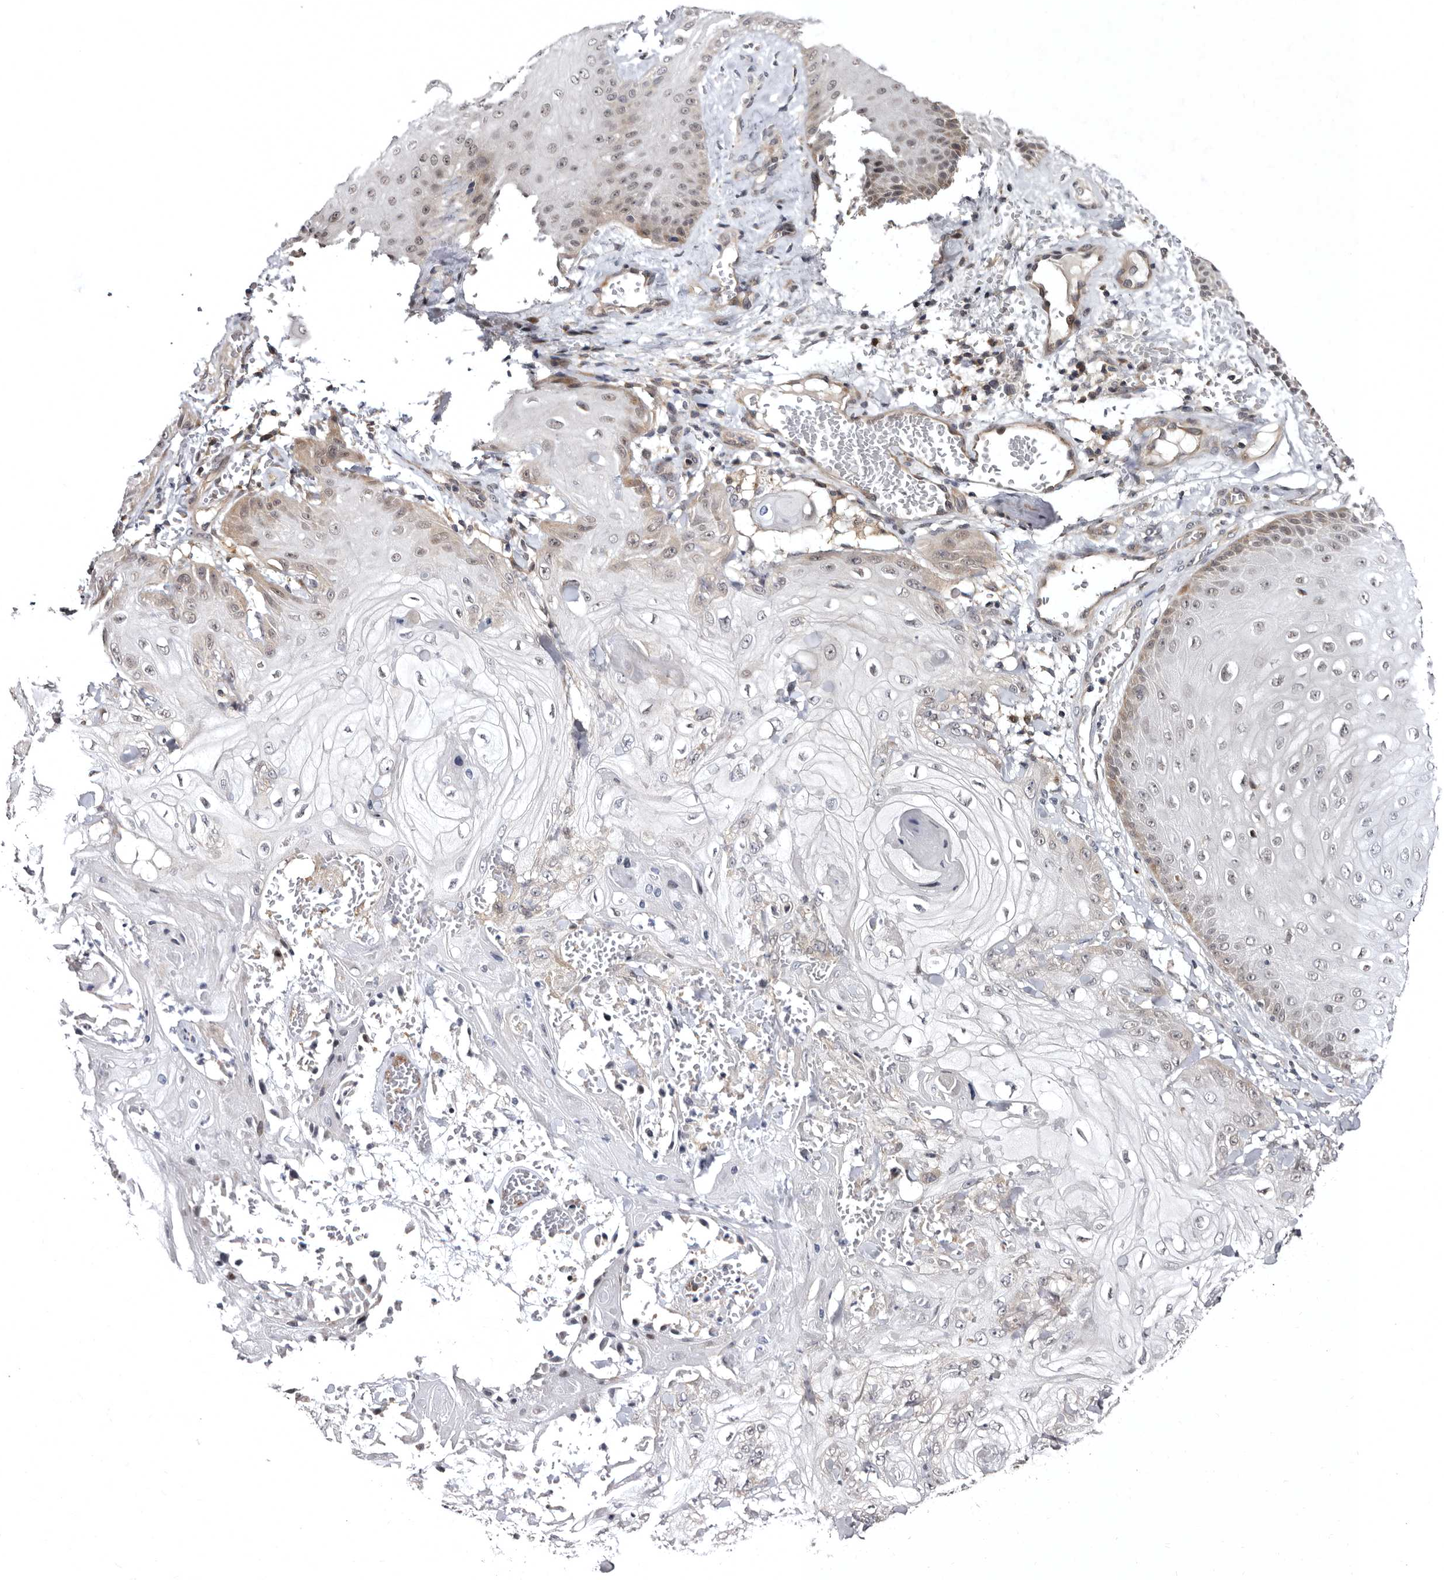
{"staining": {"intensity": "weak", "quantity": "<25%", "location": "cytoplasmic/membranous,nuclear"}, "tissue": "skin cancer", "cell_type": "Tumor cells", "image_type": "cancer", "snomed": [{"axis": "morphology", "description": "Squamous cell carcinoma, NOS"}, {"axis": "topography", "description": "Skin"}], "caption": "Squamous cell carcinoma (skin) stained for a protein using immunohistochemistry (IHC) reveals no positivity tumor cells.", "gene": "PHF20L1", "patient": {"sex": "male", "age": 74}}